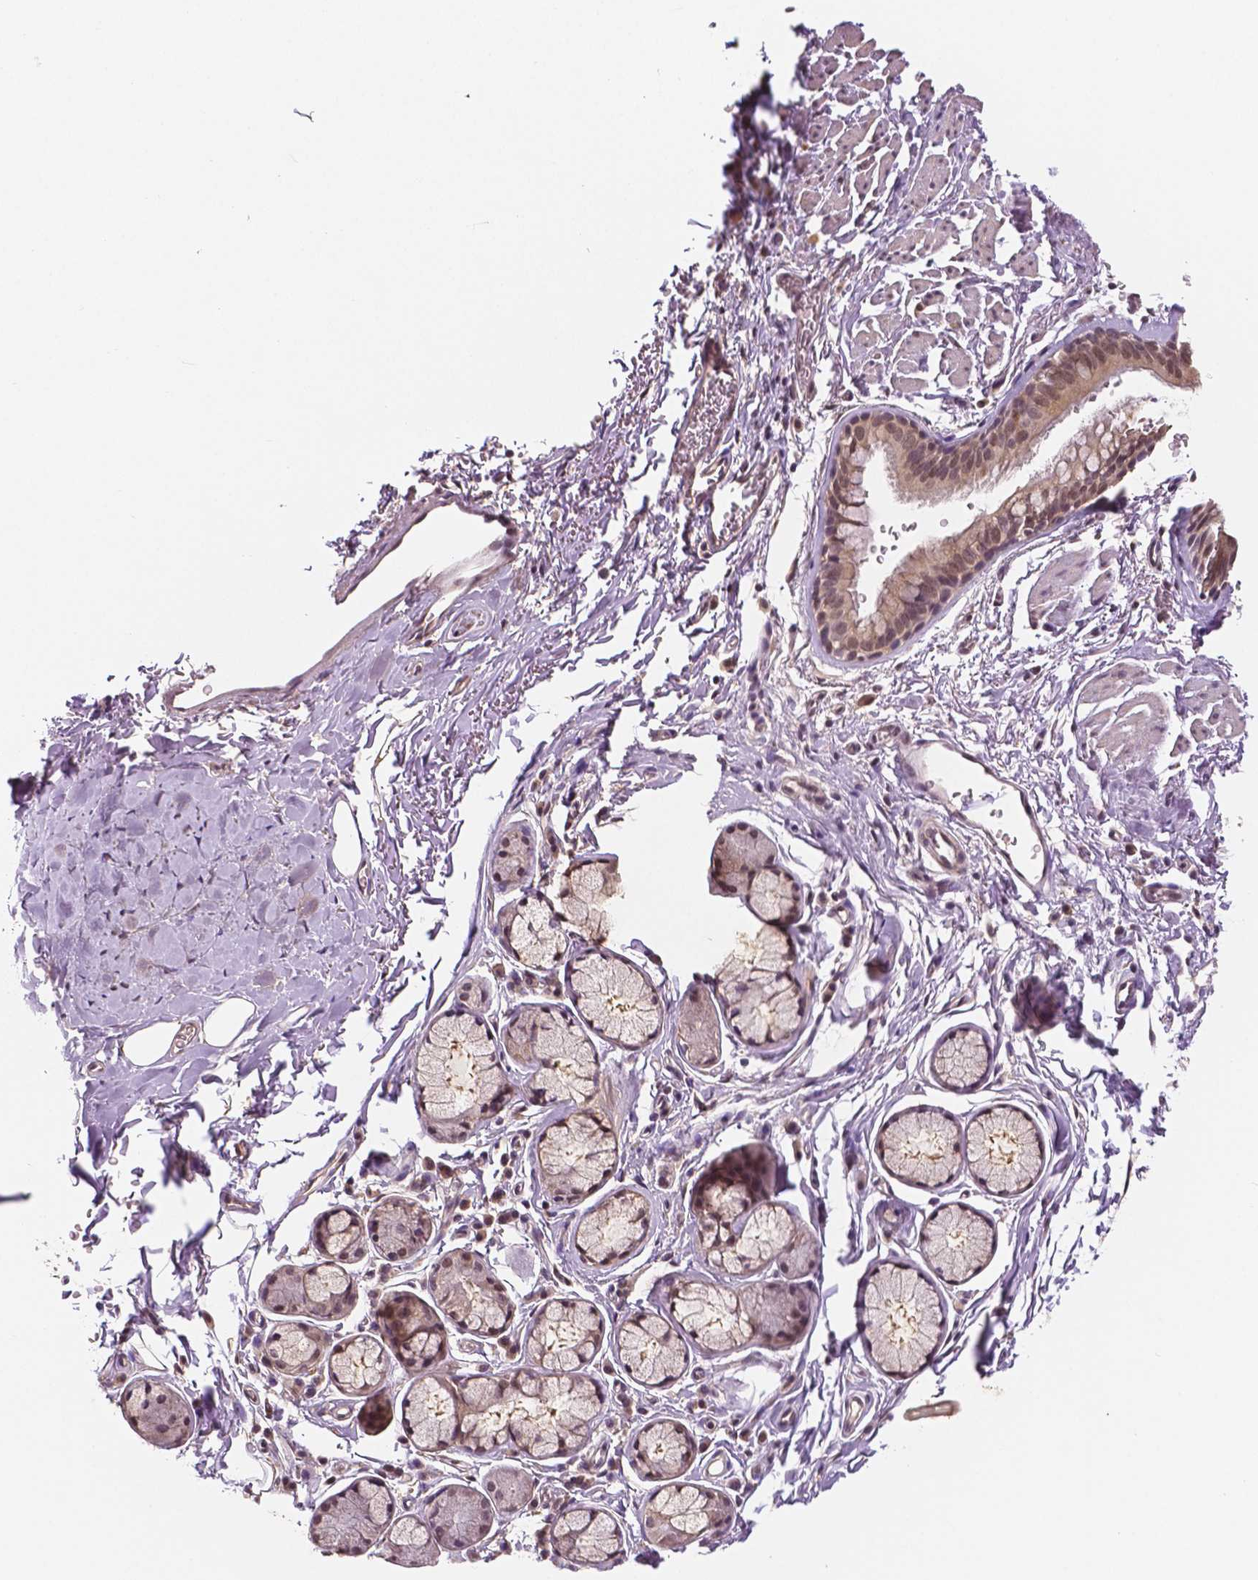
{"staining": {"intensity": "moderate", "quantity": ">75%", "location": "cytoplasmic/membranous,nuclear"}, "tissue": "bronchus", "cell_type": "Respiratory epithelial cells", "image_type": "normal", "snomed": [{"axis": "morphology", "description": "Normal tissue, NOS"}, {"axis": "topography", "description": "Bronchus"}], "caption": "Human bronchus stained with a brown dye shows moderate cytoplasmic/membranous,nuclear positive positivity in approximately >75% of respiratory epithelial cells.", "gene": "MAP1LC3B", "patient": {"sex": "male", "age": 67}}